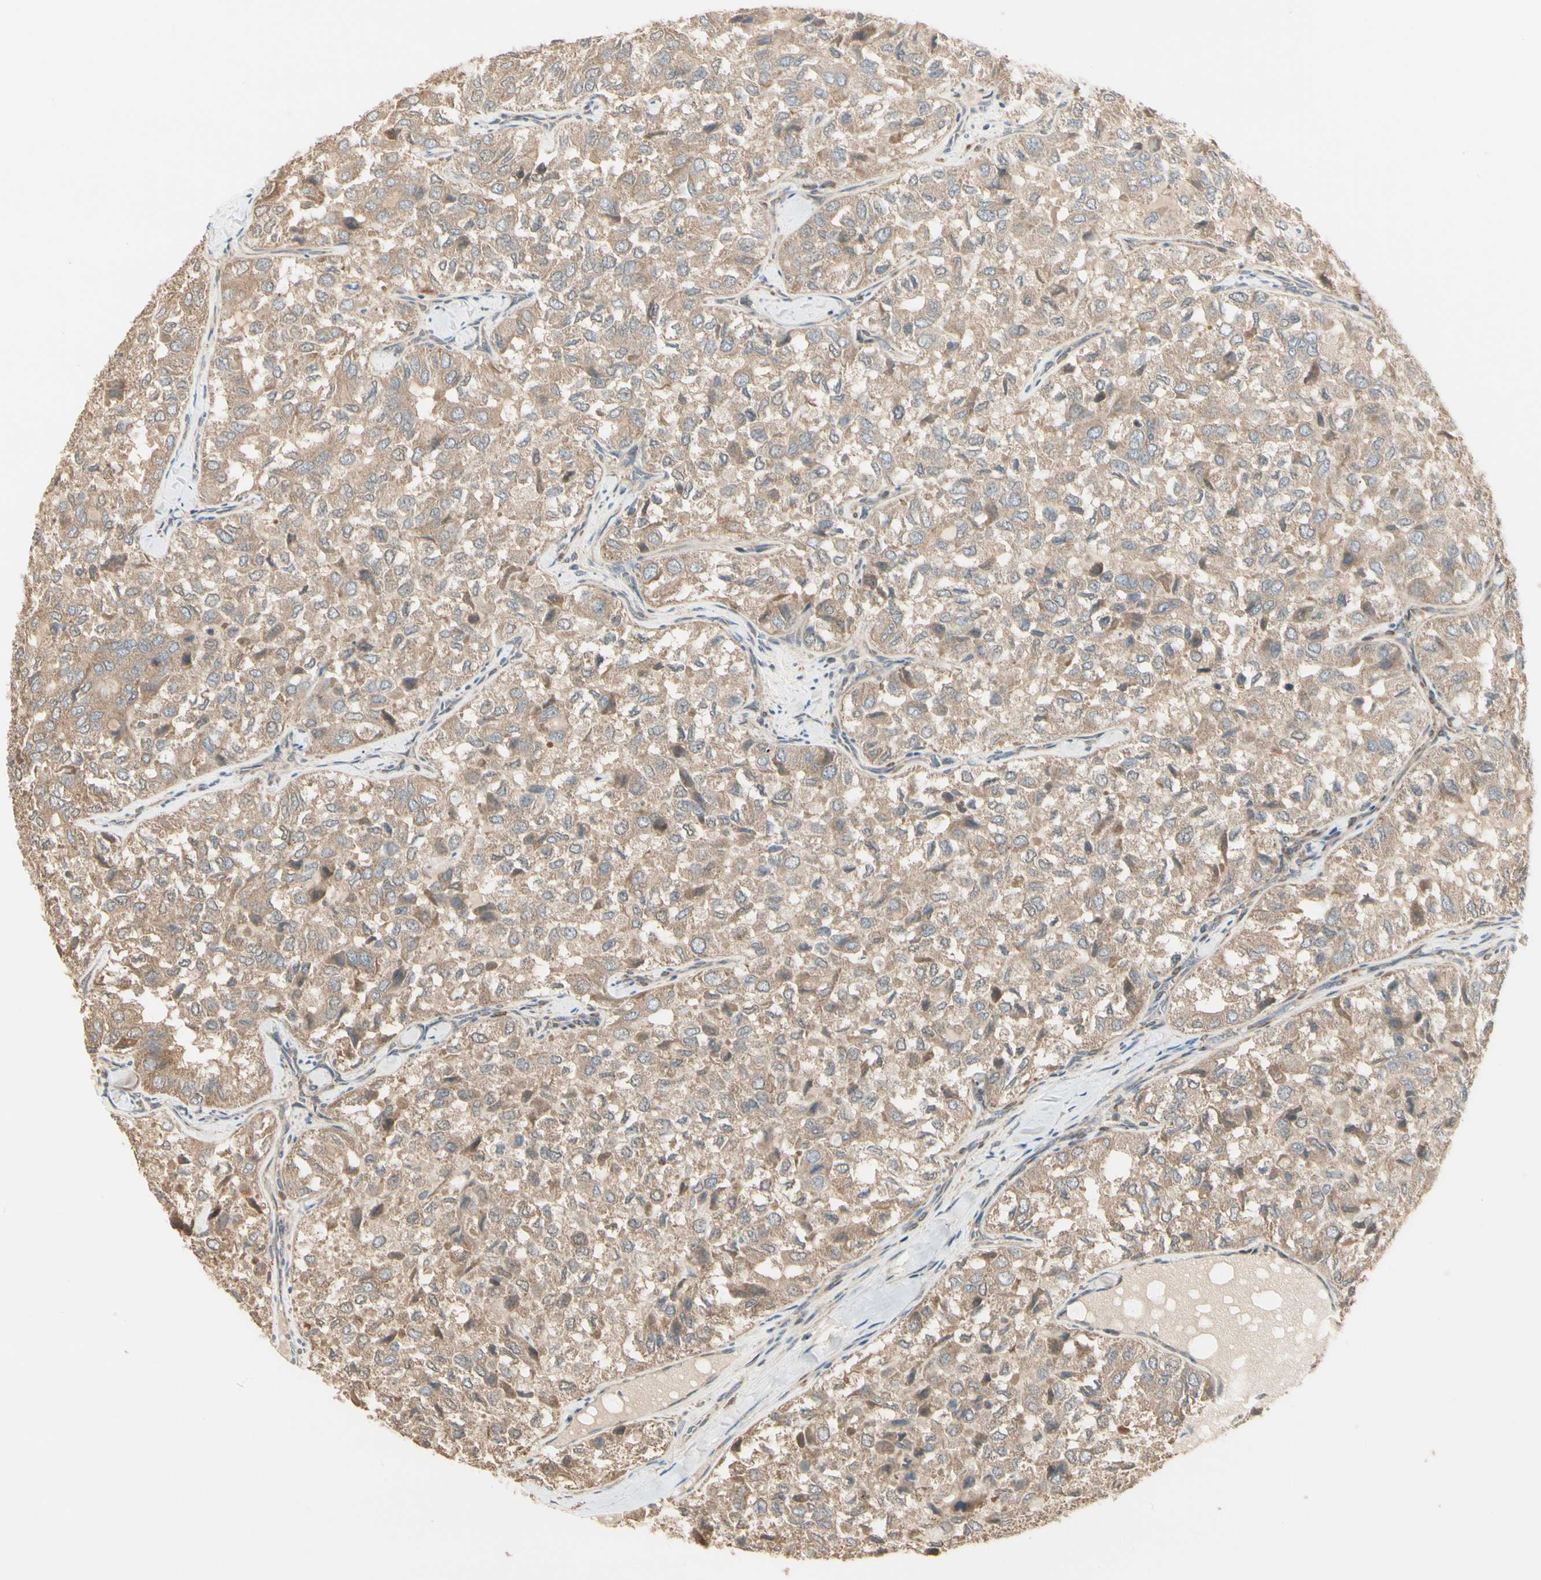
{"staining": {"intensity": "moderate", "quantity": ">75%", "location": "cytoplasmic/membranous"}, "tissue": "thyroid cancer", "cell_type": "Tumor cells", "image_type": "cancer", "snomed": [{"axis": "morphology", "description": "Follicular adenoma carcinoma, NOS"}, {"axis": "topography", "description": "Thyroid gland"}], "caption": "Tumor cells show moderate cytoplasmic/membranous expression in about >75% of cells in thyroid cancer.", "gene": "IRAG1", "patient": {"sex": "male", "age": 75}}